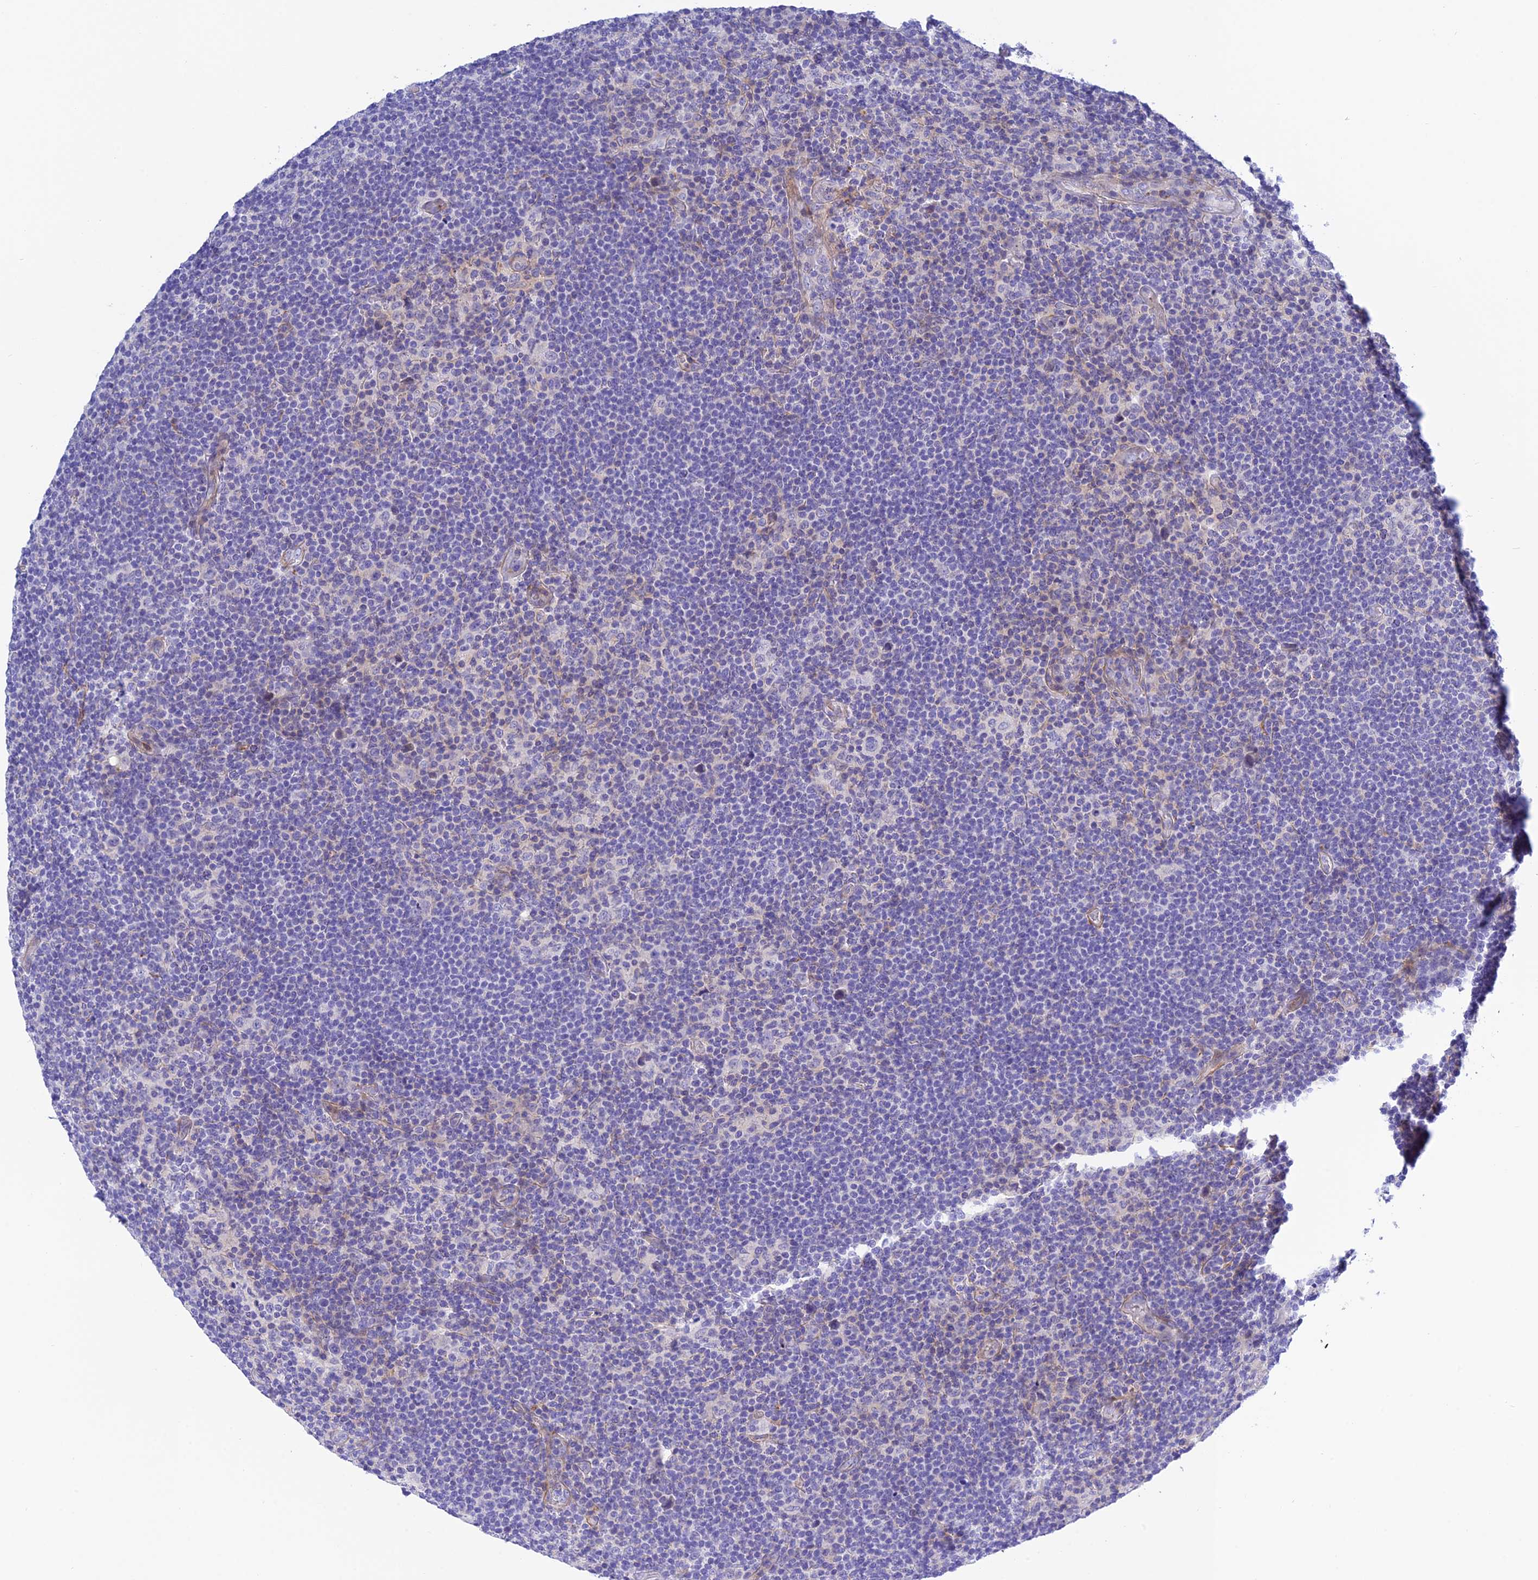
{"staining": {"intensity": "negative", "quantity": "none", "location": "none"}, "tissue": "lymphoma", "cell_type": "Tumor cells", "image_type": "cancer", "snomed": [{"axis": "morphology", "description": "Hodgkin's disease, NOS"}, {"axis": "topography", "description": "Lymph node"}], "caption": "Lymphoma stained for a protein using immunohistochemistry (IHC) shows no staining tumor cells.", "gene": "ZDHHC16", "patient": {"sex": "female", "age": 57}}